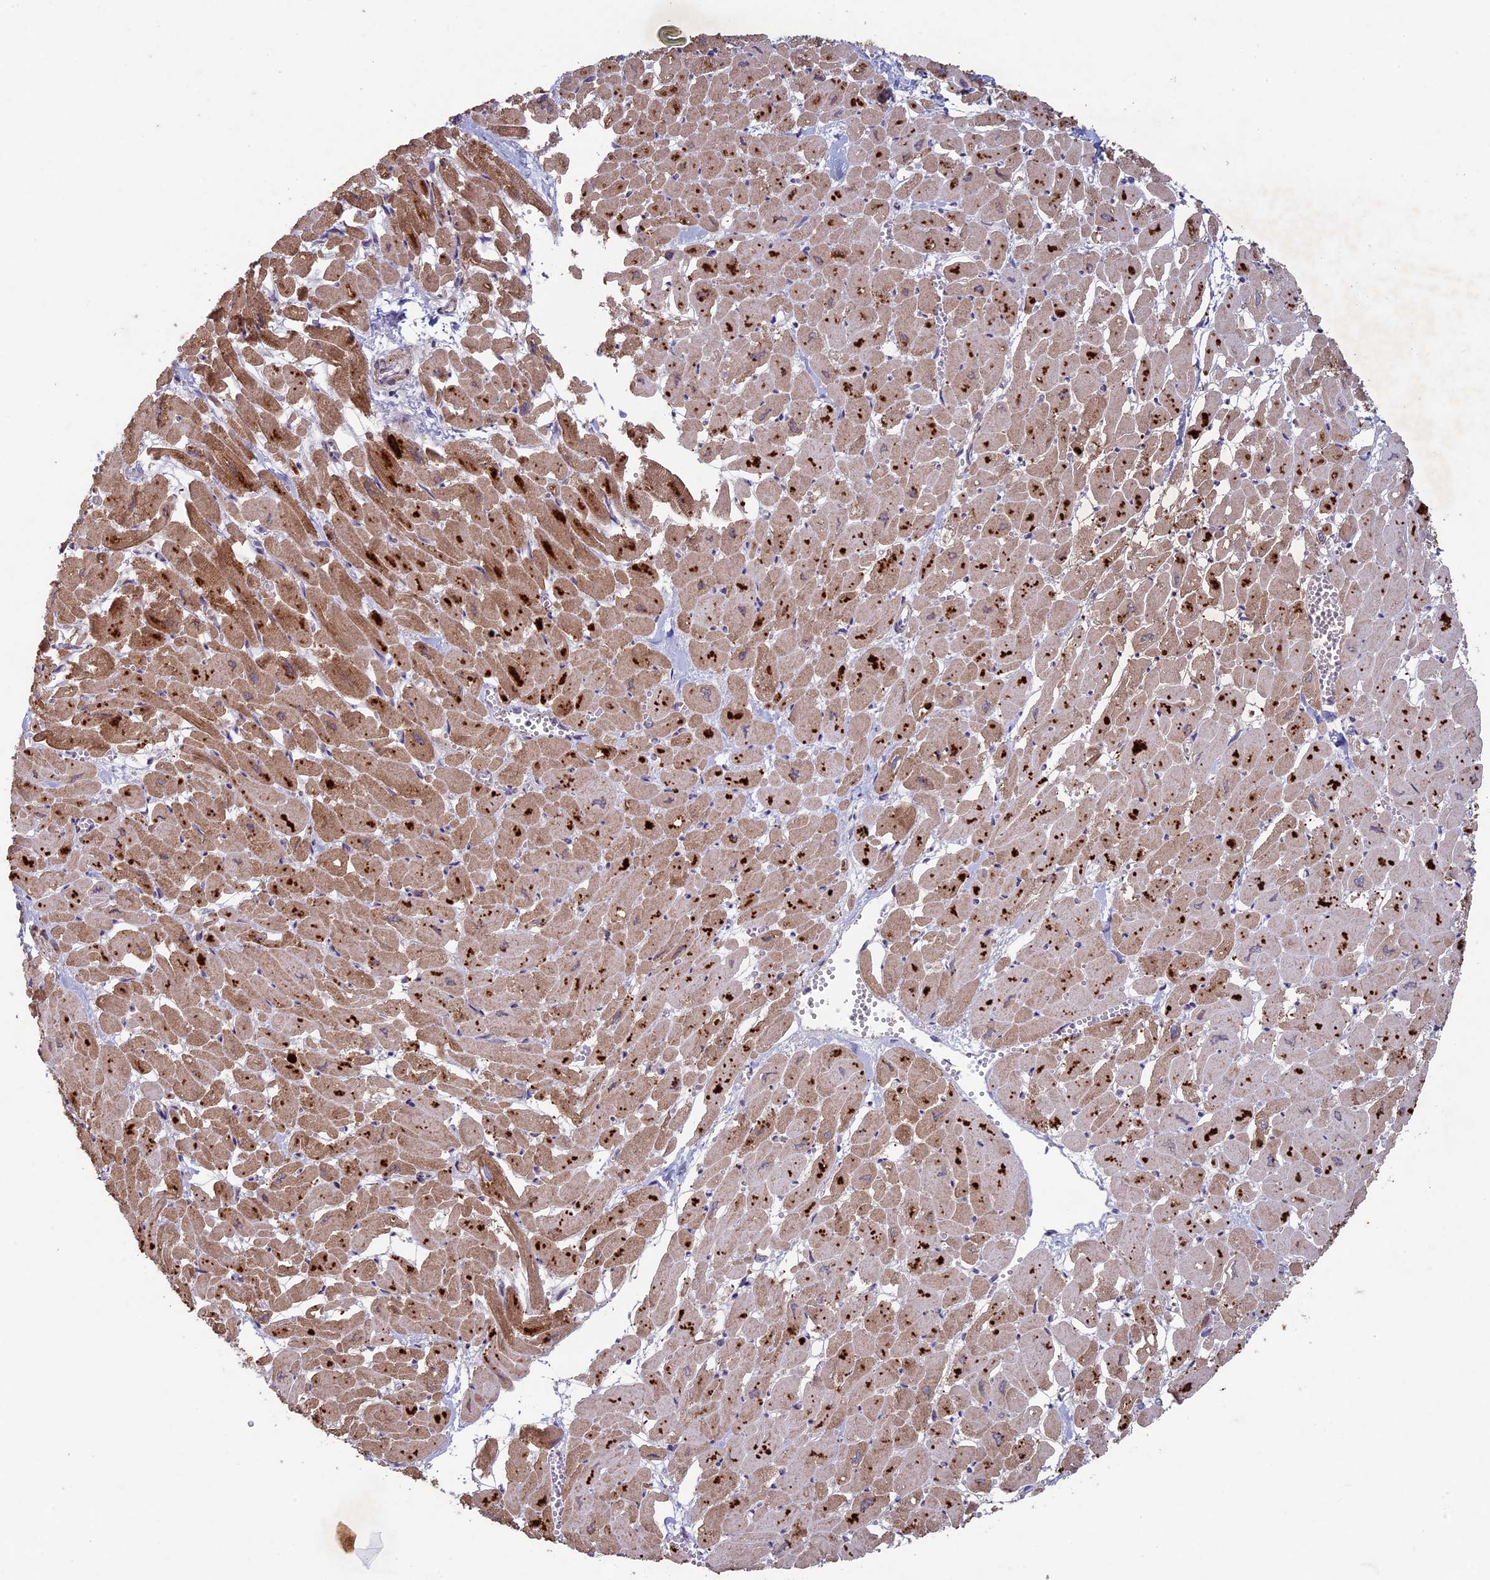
{"staining": {"intensity": "strong", "quantity": ">75%", "location": "cytoplasmic/membranous"}, "tissue": "heart muscle", "cell_type": "Cardiomyocytes", "image_type": "normal", "snomed": [{"axis": "morphology", "description": "Normal tissue, NOS"}, {"axis": "topography", "description": "Heart"}], "caption": "Immunohistochemistry (IHC) image of benign heart muscle: heart muscle stained using IHC reveals high levels of strong protein expression localized specifically in the cytoplasmic/membranous of cardiomyocytes, appearing as a cytoplasmic/membranous brown color.", "gene": "RCCD1", "patient": {"sex": "male", "age": 54}}